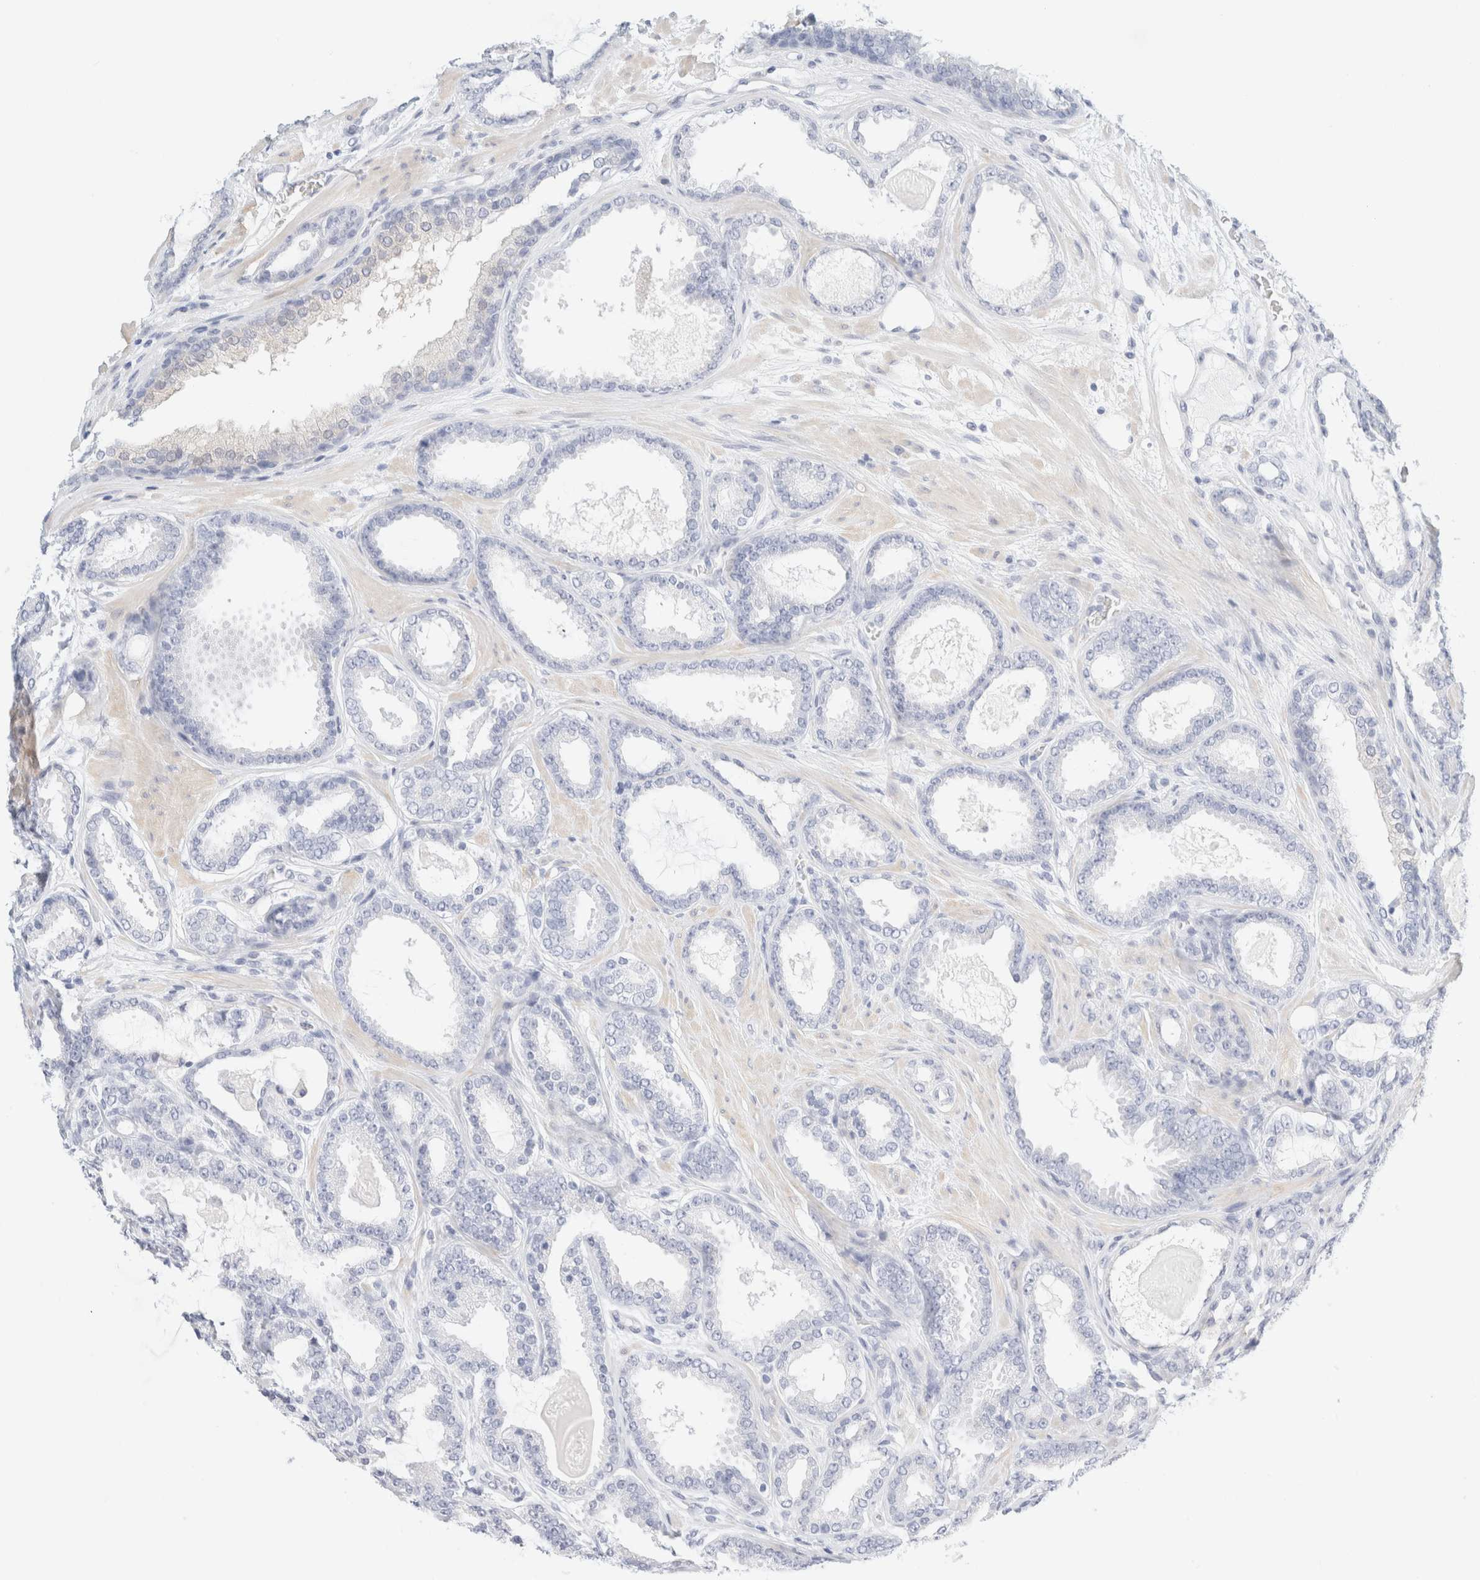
{"staining": {"intensity": "negative", "quantity": "none", "location": "none"}, "tissue": "prostate cancer", "cell_type": "Tumor cells", "image_type": "cancer", "snomed": [{"axis": "morphology", "description": "Adenocarcinoma, High grade"}, {"axis": "topography", "description": "Prostate"}], "caption": "High power microscopy micrograph of an IHC histopathology image of prostate cancer (adenocarcinoma (high-grade)), revealing no significant expression in tumor cells.", "gene": "DPYS", "patient": {"sex": "male", "age": 60}}